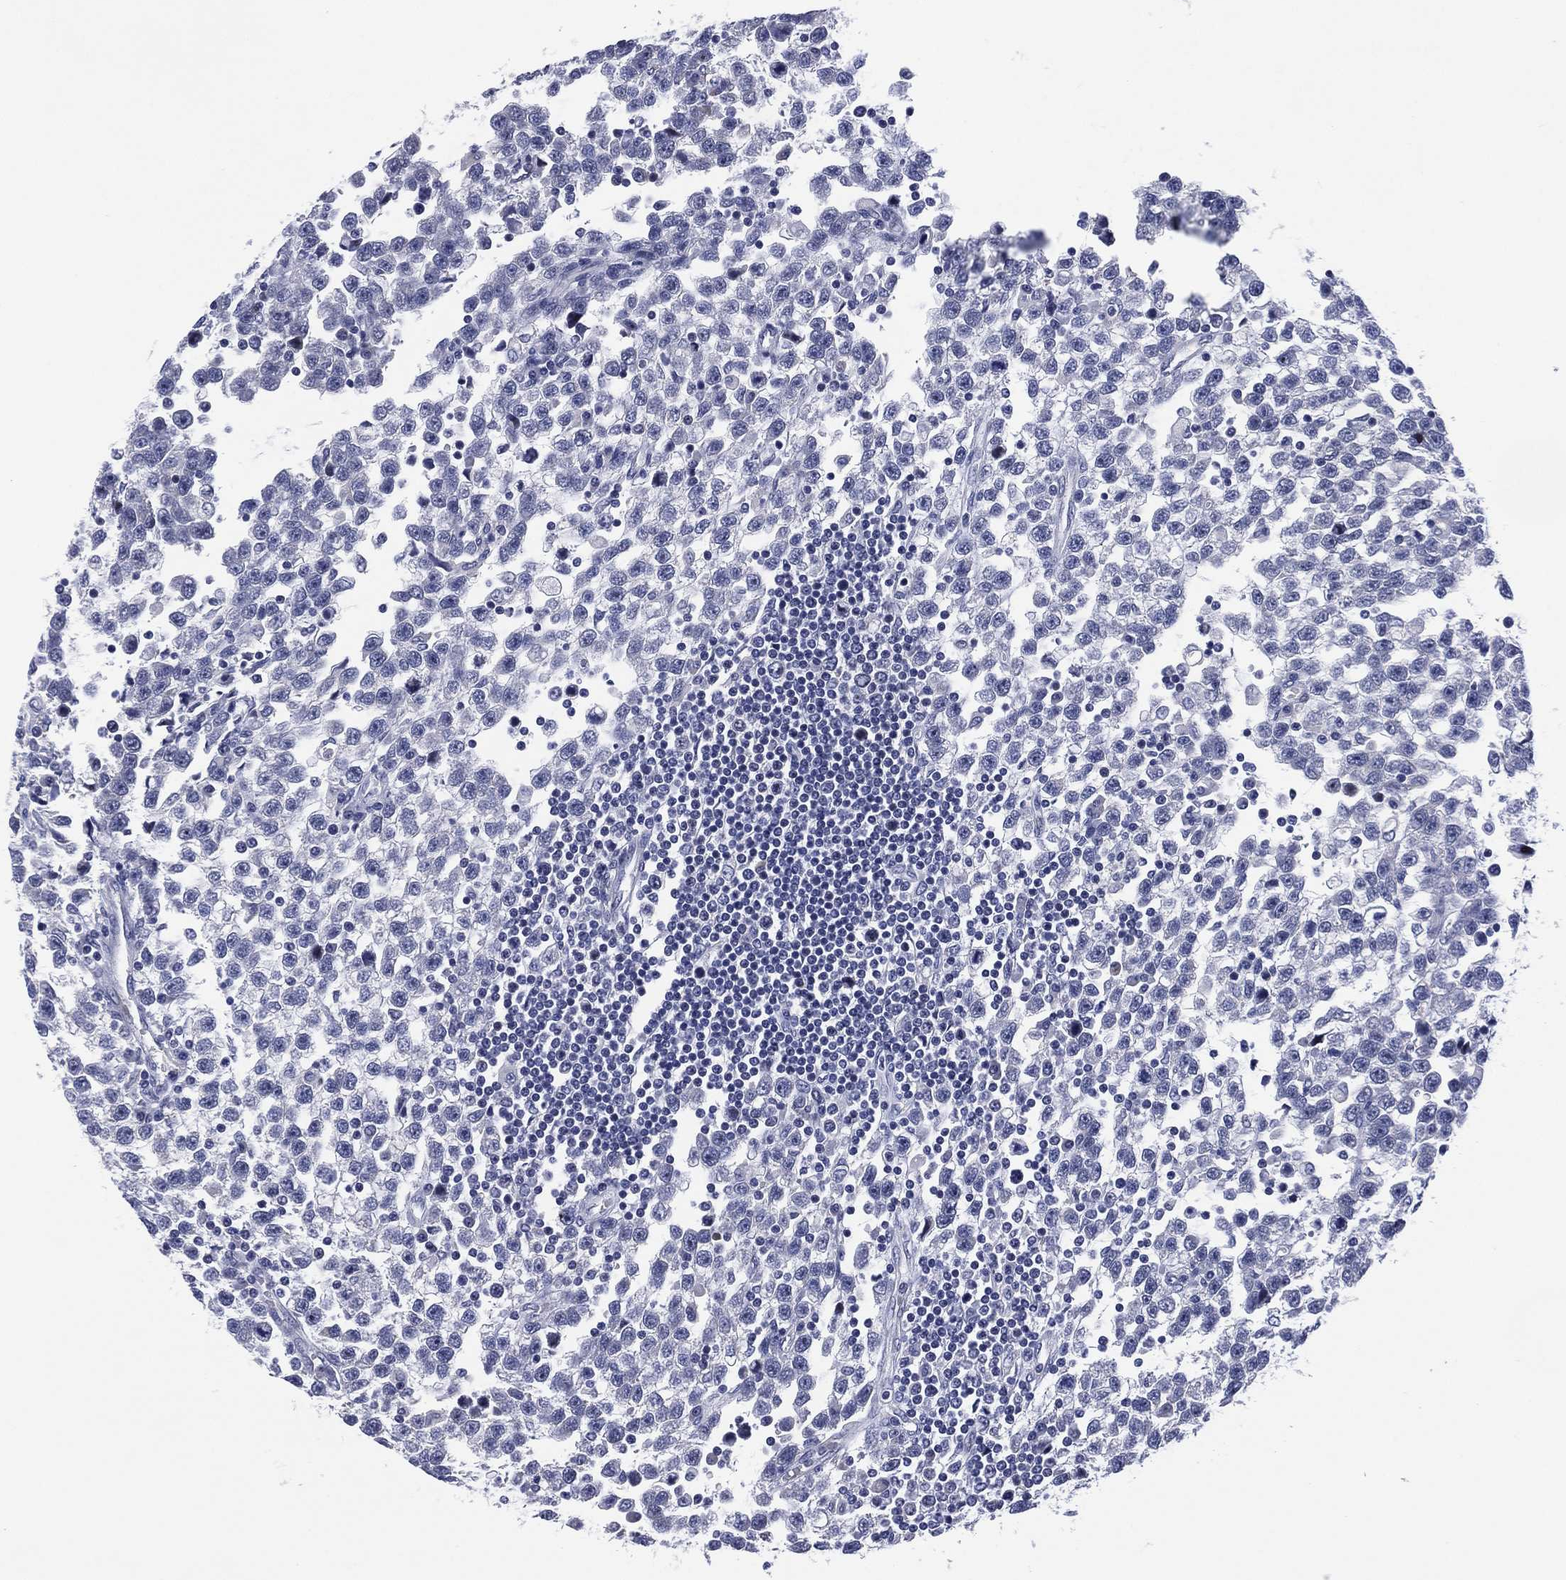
{"staining": {"intensity": "negative", "quantity": "none", "location": "none"}, "tissue": "testis cancer", "cell_type": "Tumor cells", "image_type": "cancer", "snomed": [{"axis": "morphology", "description": "Seminoma, NOS"}, {"axis": "topography", "description": "Testis"}], "caption": "DAB immunohistochemical staining of human testis cancer (seminoma) displays no significant positivity in tumor cells.", "gene": "CLIP3", "patient": {"sex": "male", "age": 34}}